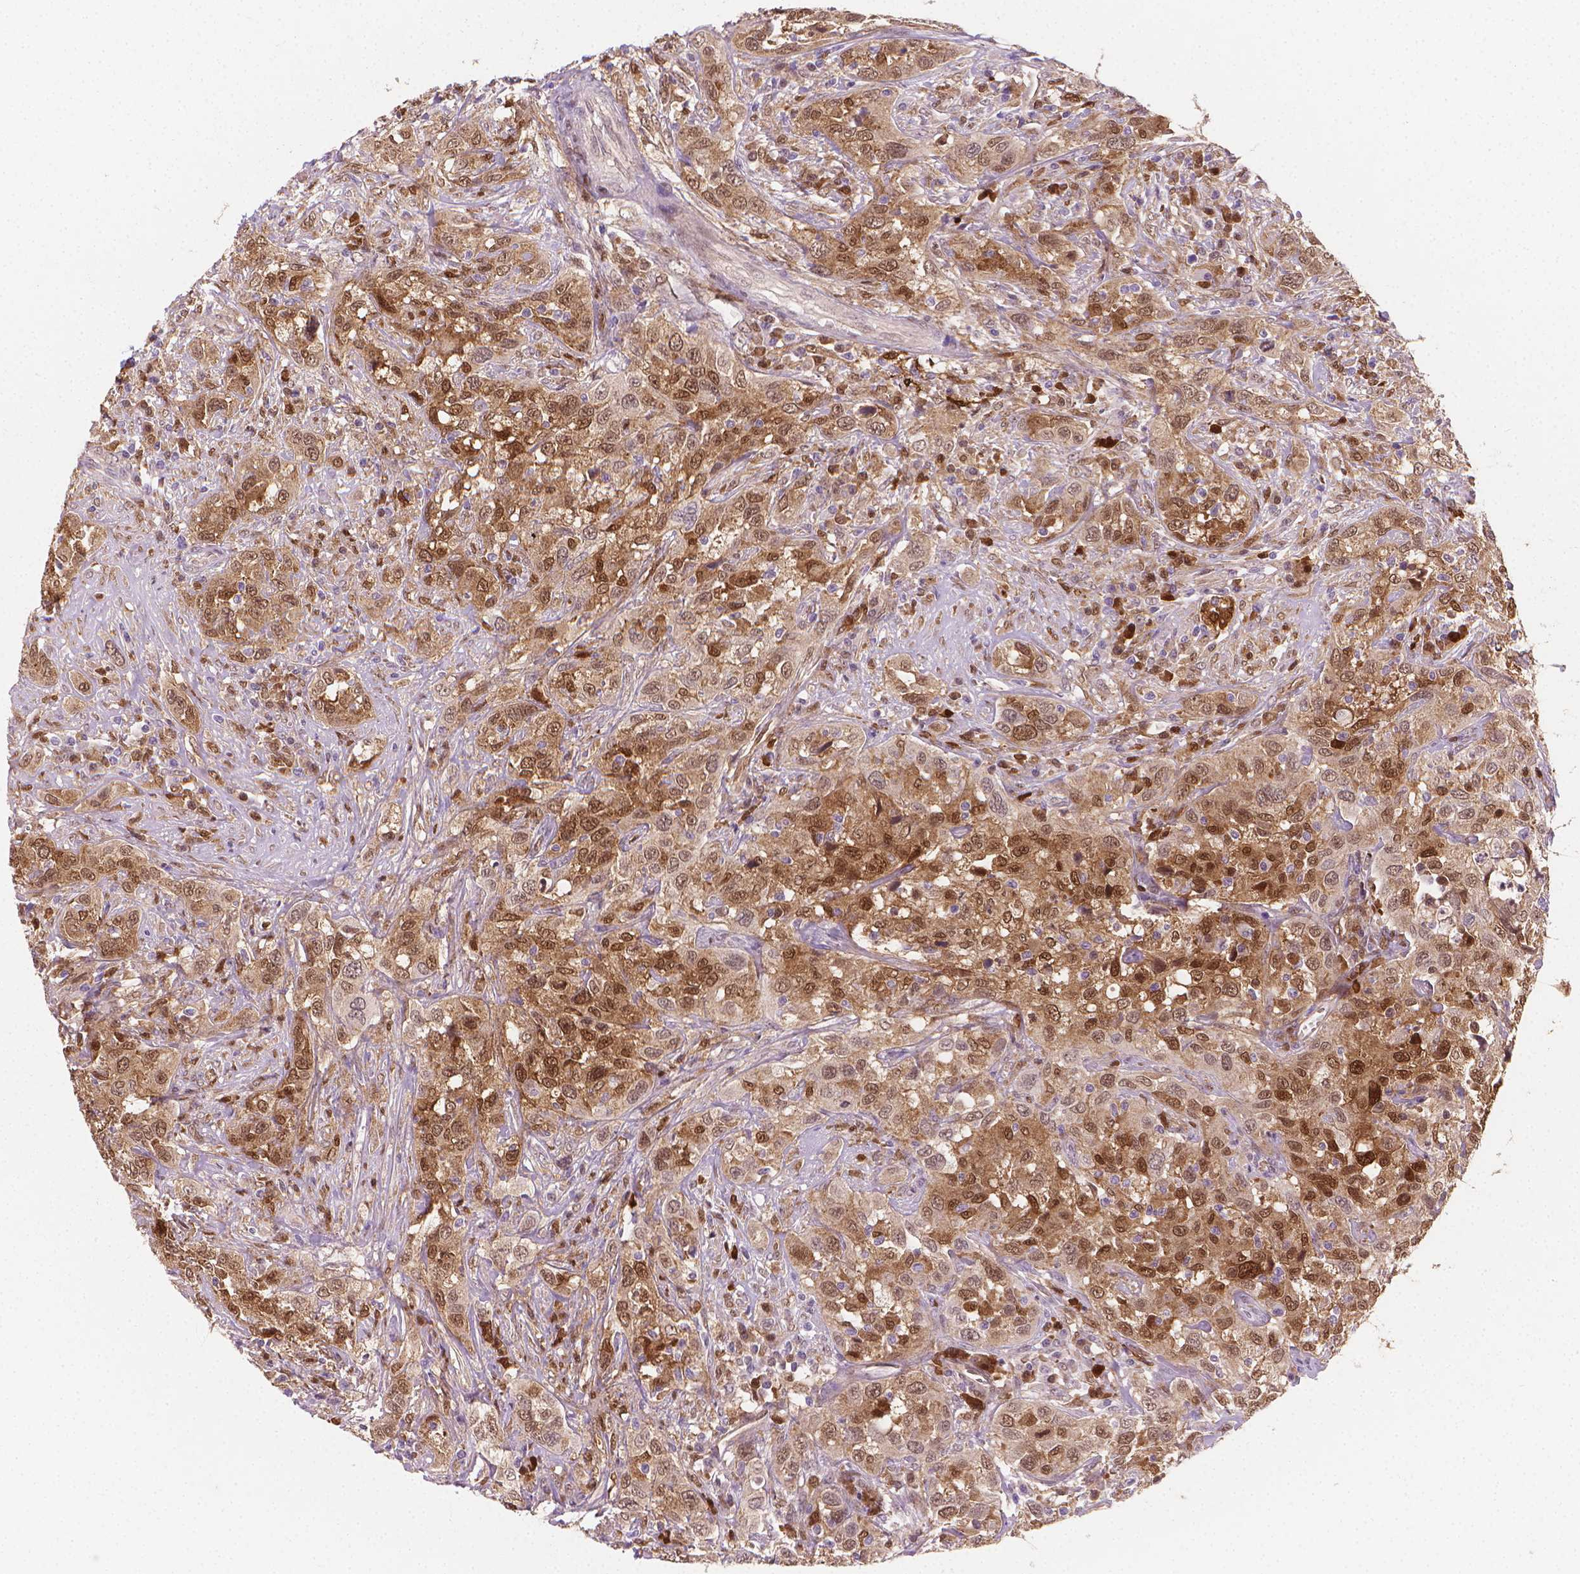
{"staining": {"intensity": "moderate", "quantity": ">75%", "location": "cytoplasmic/membranous,nuclear"}, "tissue": "urothelial cancer", "cell_type": "Tumor cells", "image_type": "cancer", "snomed": [{"axis": "morphology", "description": "Urothelial carcinoma, NOS"}, {"axis": "morphology", "description": "Urothelial carcinoma, High grade"}, {"axis": "topography", "description": "Urinary bladder"}], "caption": "This photomicrograph exhibits urothelial cancer stained with immunohistochemistry to label a protein in brown. The cytoplasmic/membranous and nuclear of tumor cells show moderate positivity for the protein. Nuclei are counter-stained blue.", "gene": "TNFAIP2", "patient": {"sex": "female", "age": 64}}